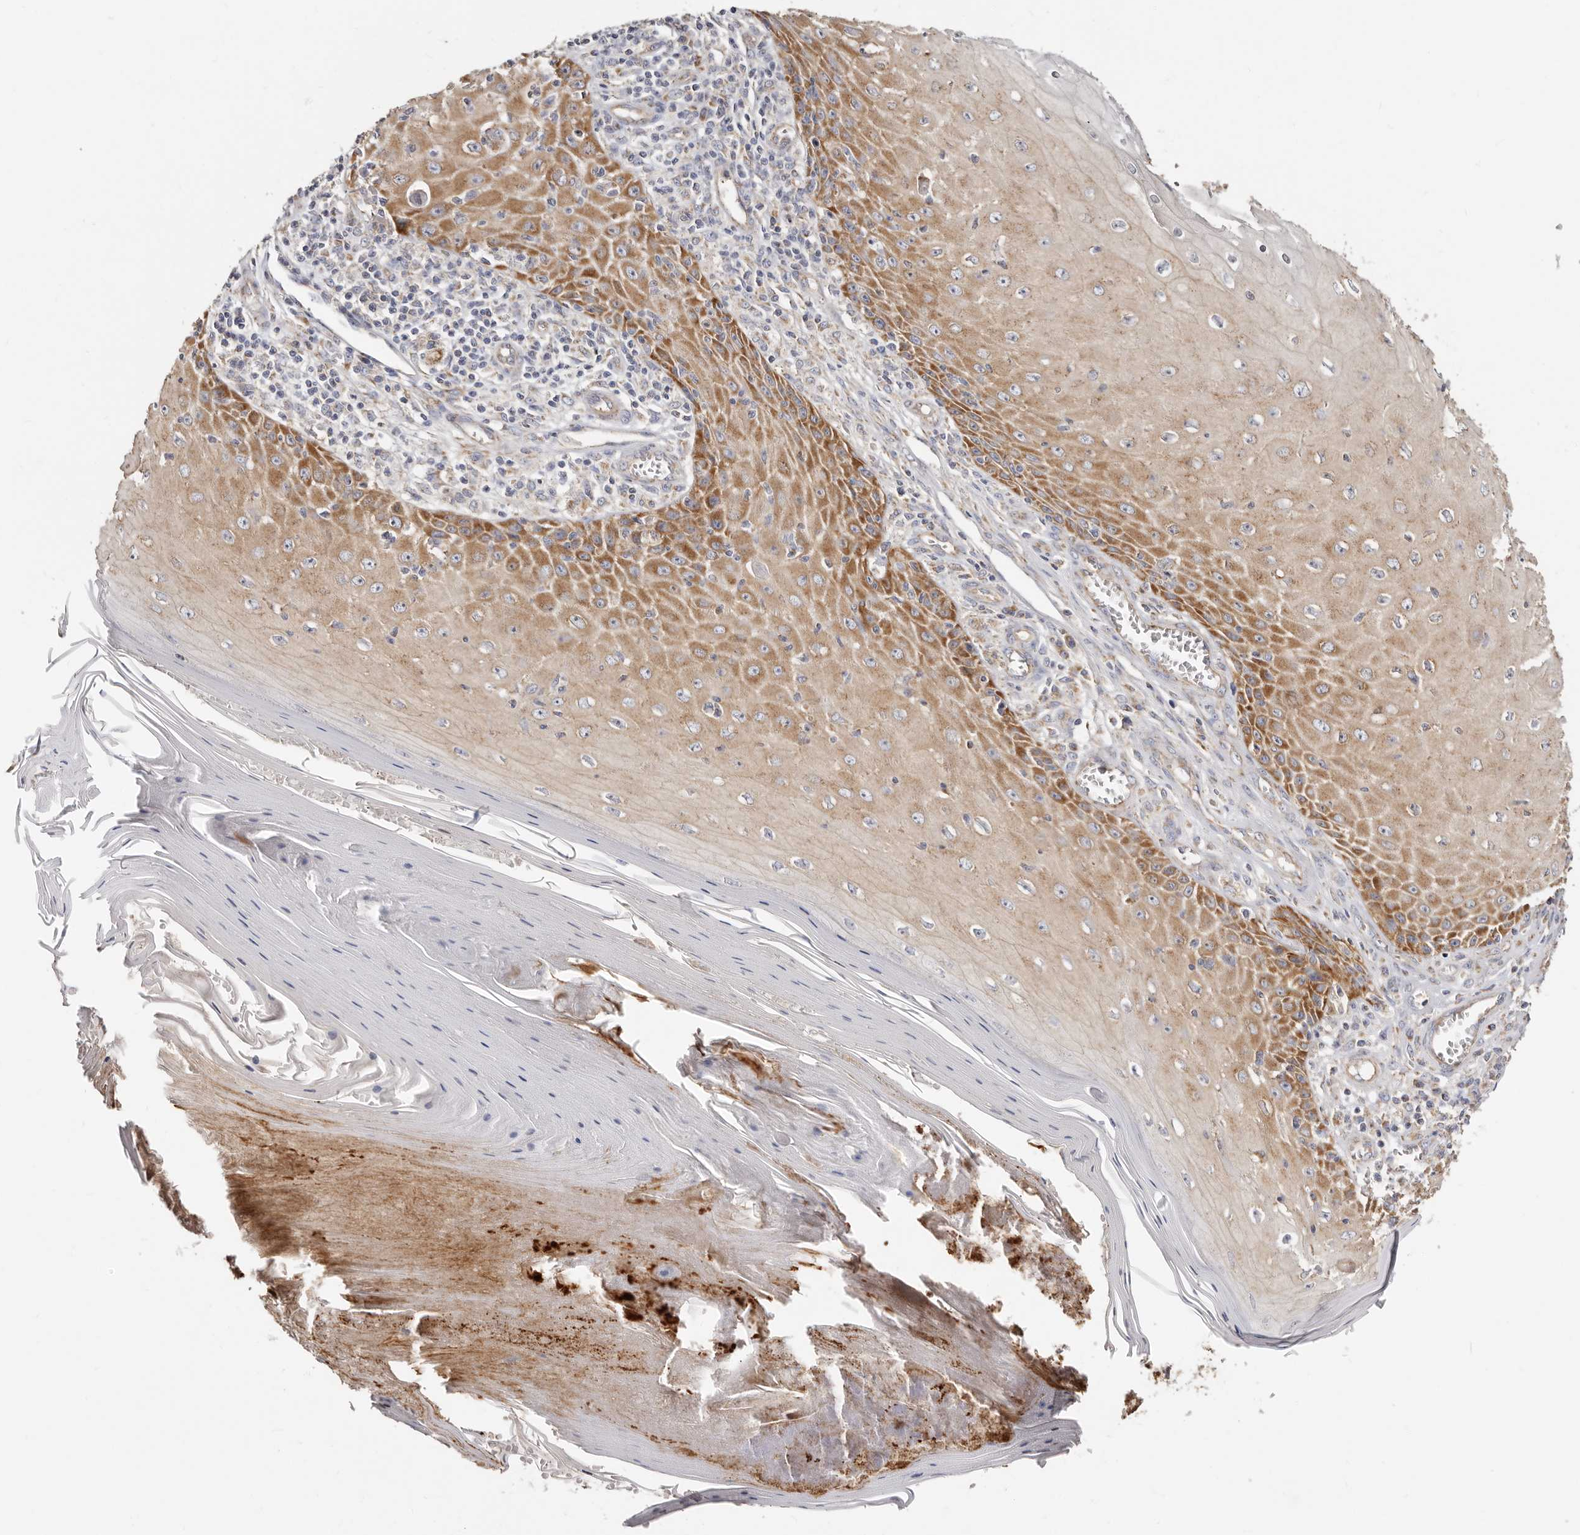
{"staining": {"intensity": "moderate", "quantity": ">75%", "location": "cytoplasmic/membranous"}, "tissue": "skin cancer", "cell_type": "Tumor cells", "image_type": "cancer", "snomed": [{"axis": "morphology", "description": "Squamous cell carcinoma, NOS"}, {"axis": "topography", "description": "Skin"}], "caption": "A photomicrograph of skin cancer (squamous cell carcinoma) stained for a protein displays moderate cytoplasmic/membranous brown staining in tumor cells.", "gene": "BAIAP2L1", "patient": {"sex": "female", "age": 73}}